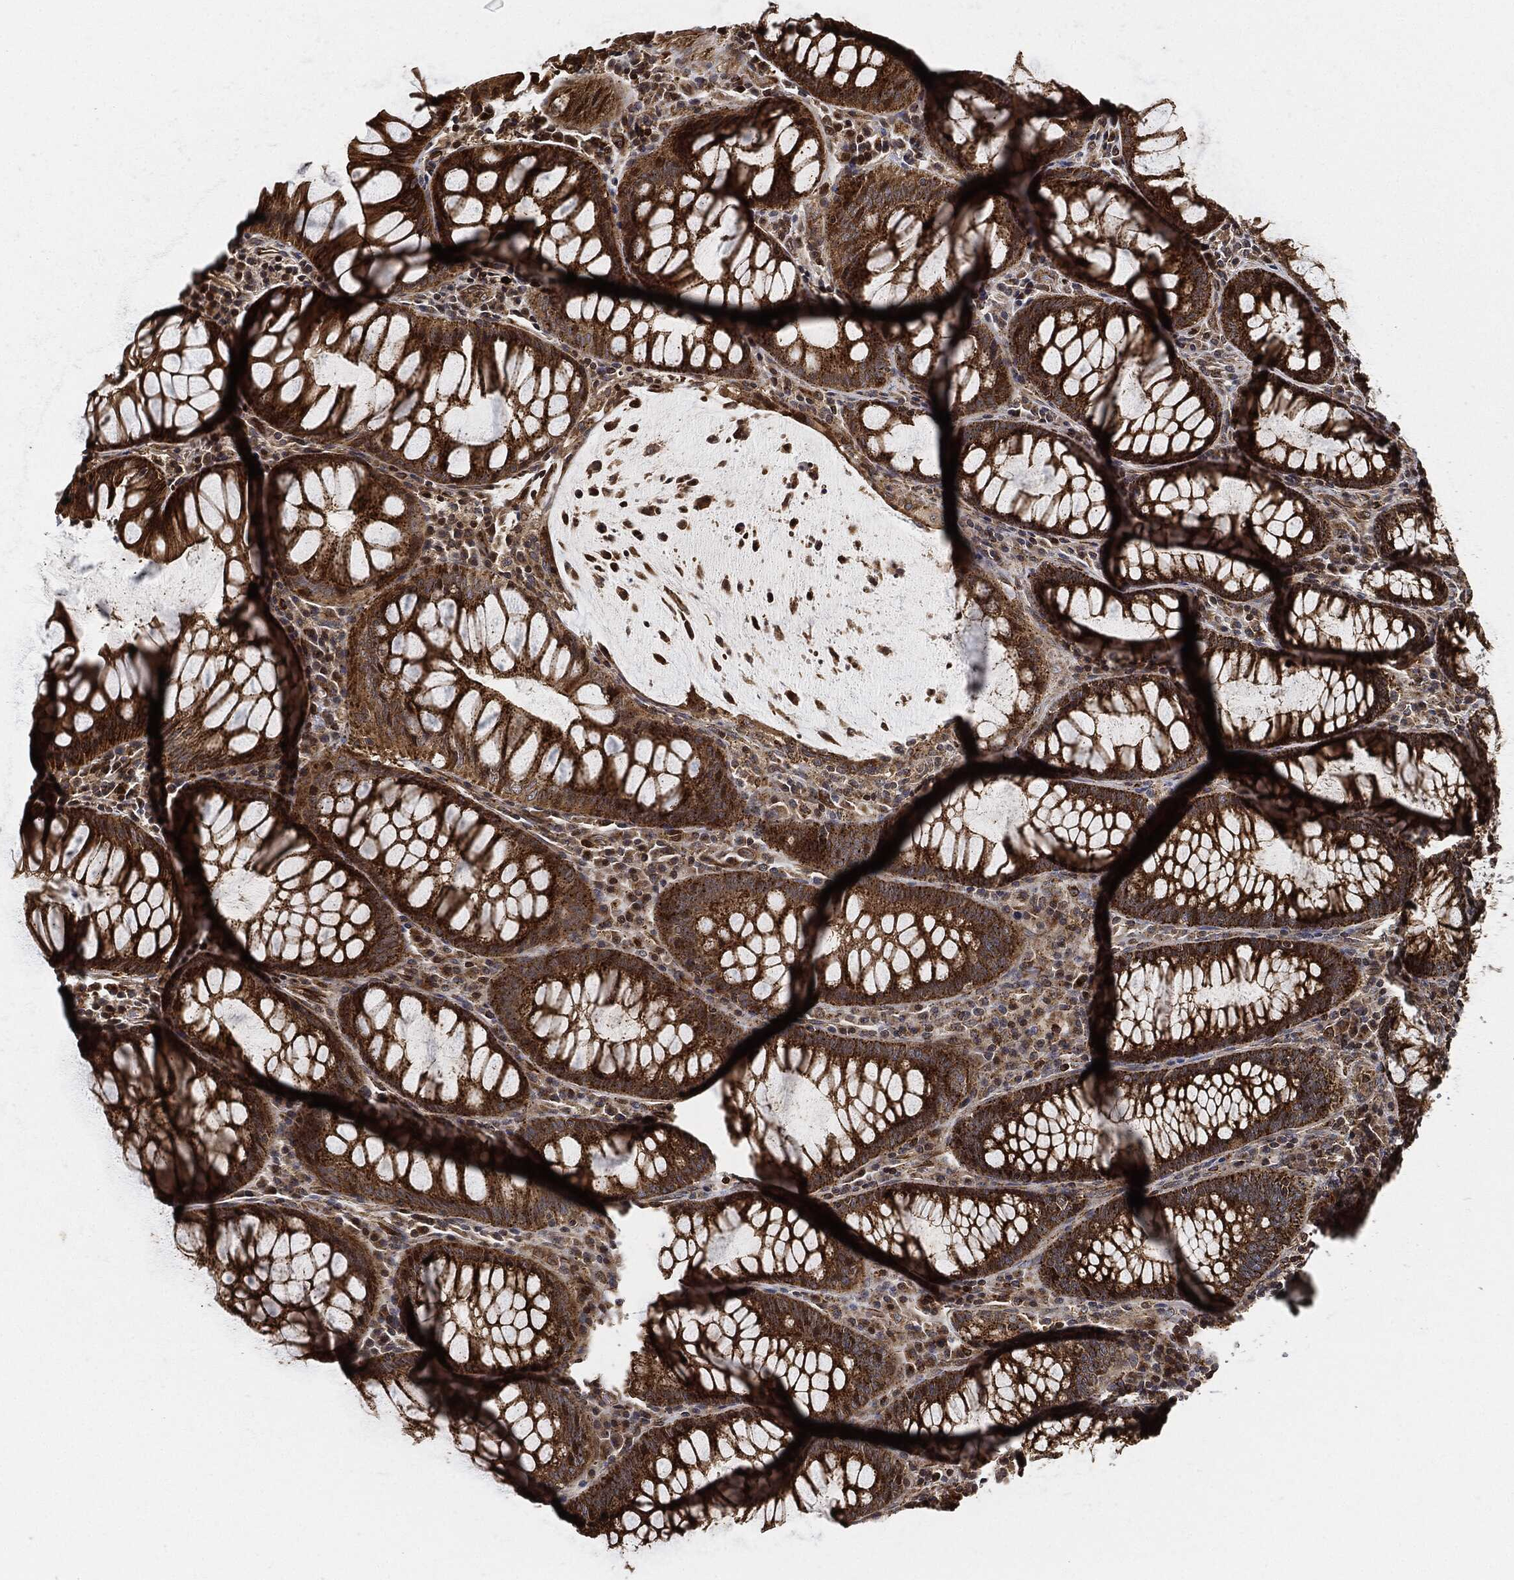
{"staining": {"intensity": "strong", "quantity": ">75%", "location": "cytoplasmic/membranous"}, "tissue": "colorectal cancer", "cell_type": "Tumor cells", "image_type": "cancer", "snomed": [{"axis": "morphology", "description": "Normal tissue, NOS"}, {"axis": "morphology", "description": "Adenocarcinoma, NOS"}, {"axis": "topography", "description": "Rectum"}, {"axis": "topography", "description": "Peripheral nerve tissue"}], "caption": "The image displays immunohistochemical staining of colorectal cancer. There is strong cytoplasmic/membranous expression is seen in about >75% of tumor cells.", "gene": "MAP3K3", "patient": {"sex": "male", "age": 92}}